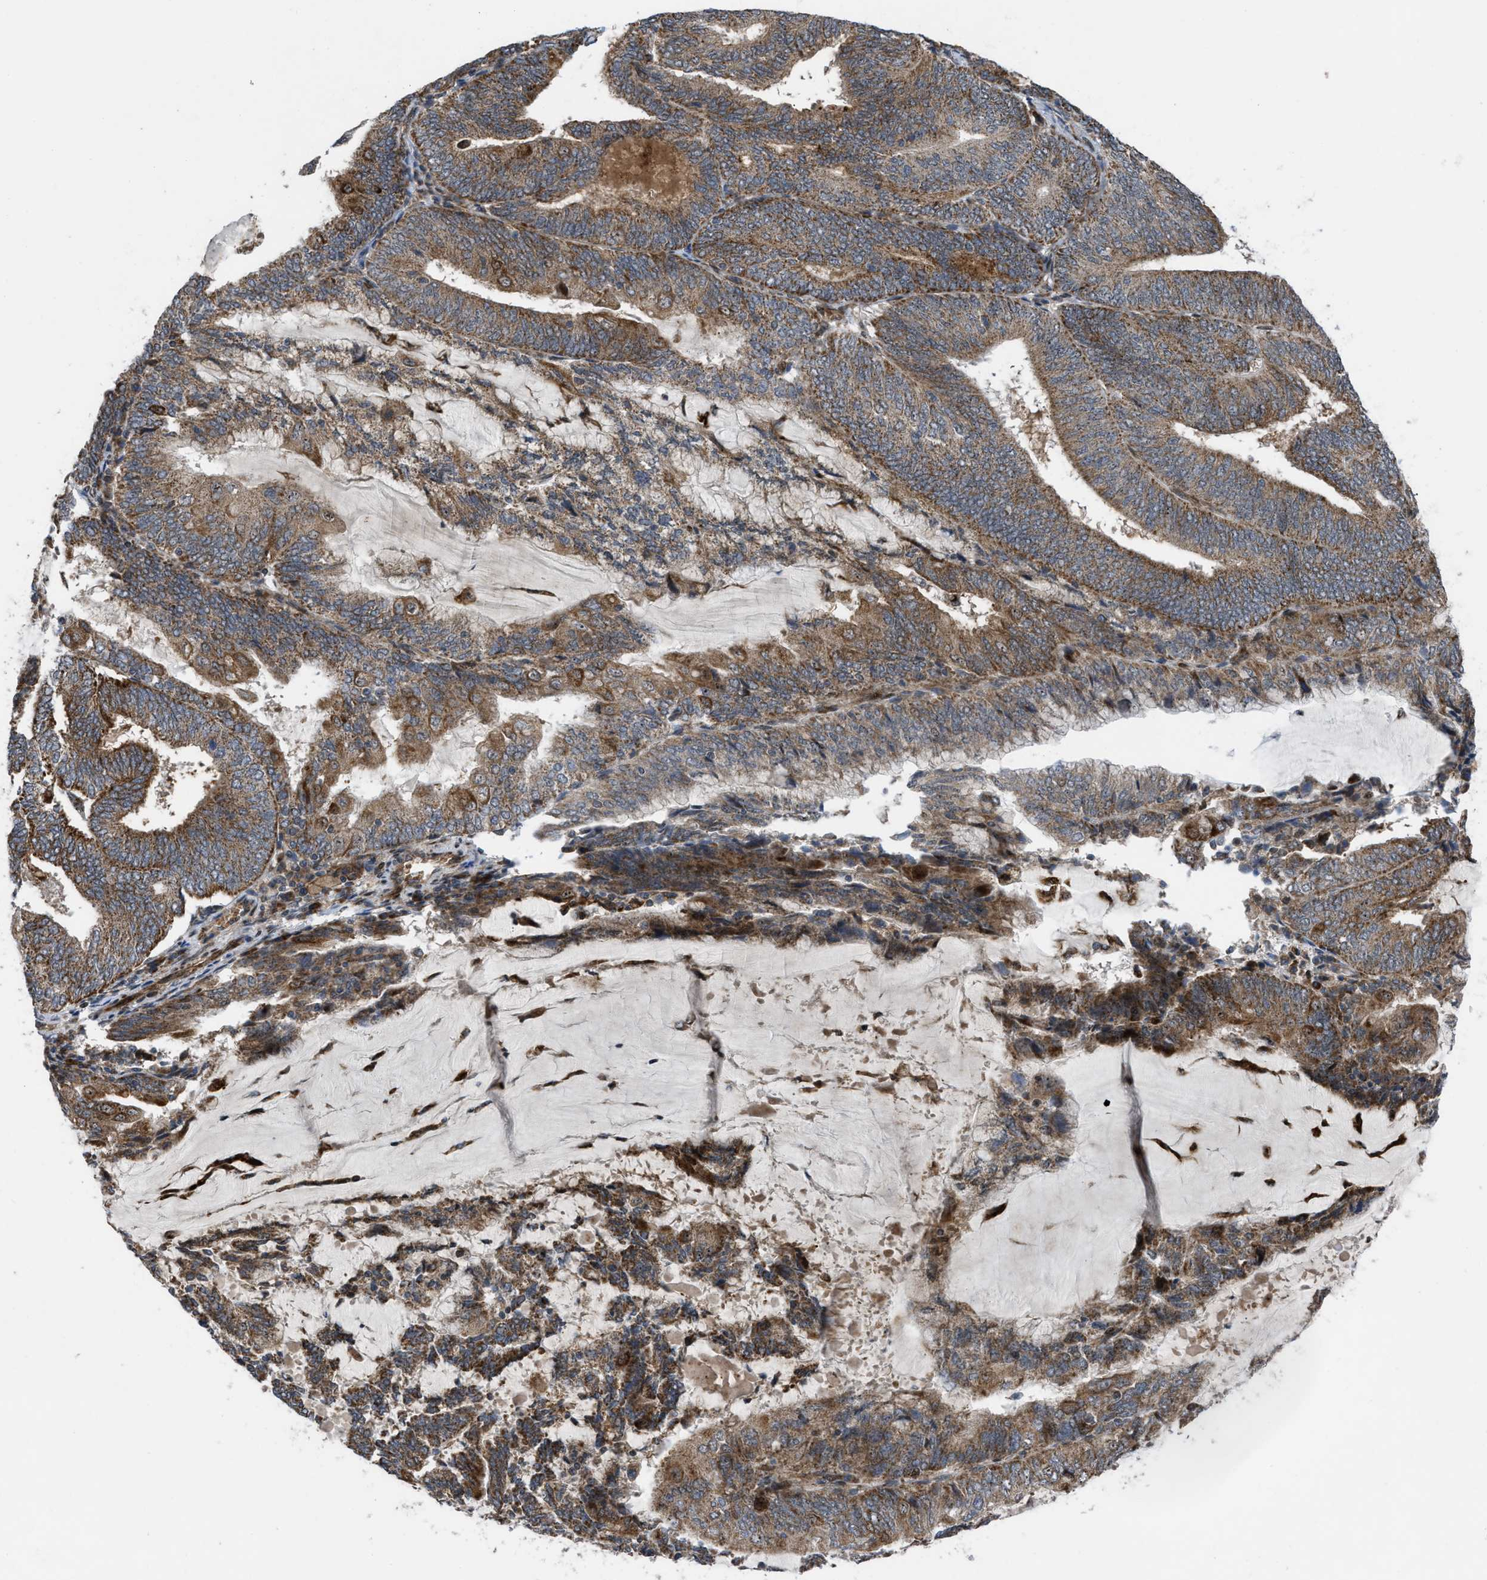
{"staining": {"intensity": "moderate", "quantity": ">75%", "location": "cytoplasmic/membranous"}, "tissue": "endometrial cancer", "cell_type": "Tumor cells", "image_type": "cancer", "snomed": [{"axis": "morphology", "description": "Adenocarcinoma, NOS"}, {"axis": "topography", "description": "Endometrium"}], "caption": "Tumor cells reveal medium levels of moderate cytoplasmic/membranous positivity in approximately >75% of cells in human endometrial adenocarcinoma.", "gene": "AP3M2", "patient": {"sex": "female", "age": 81}}